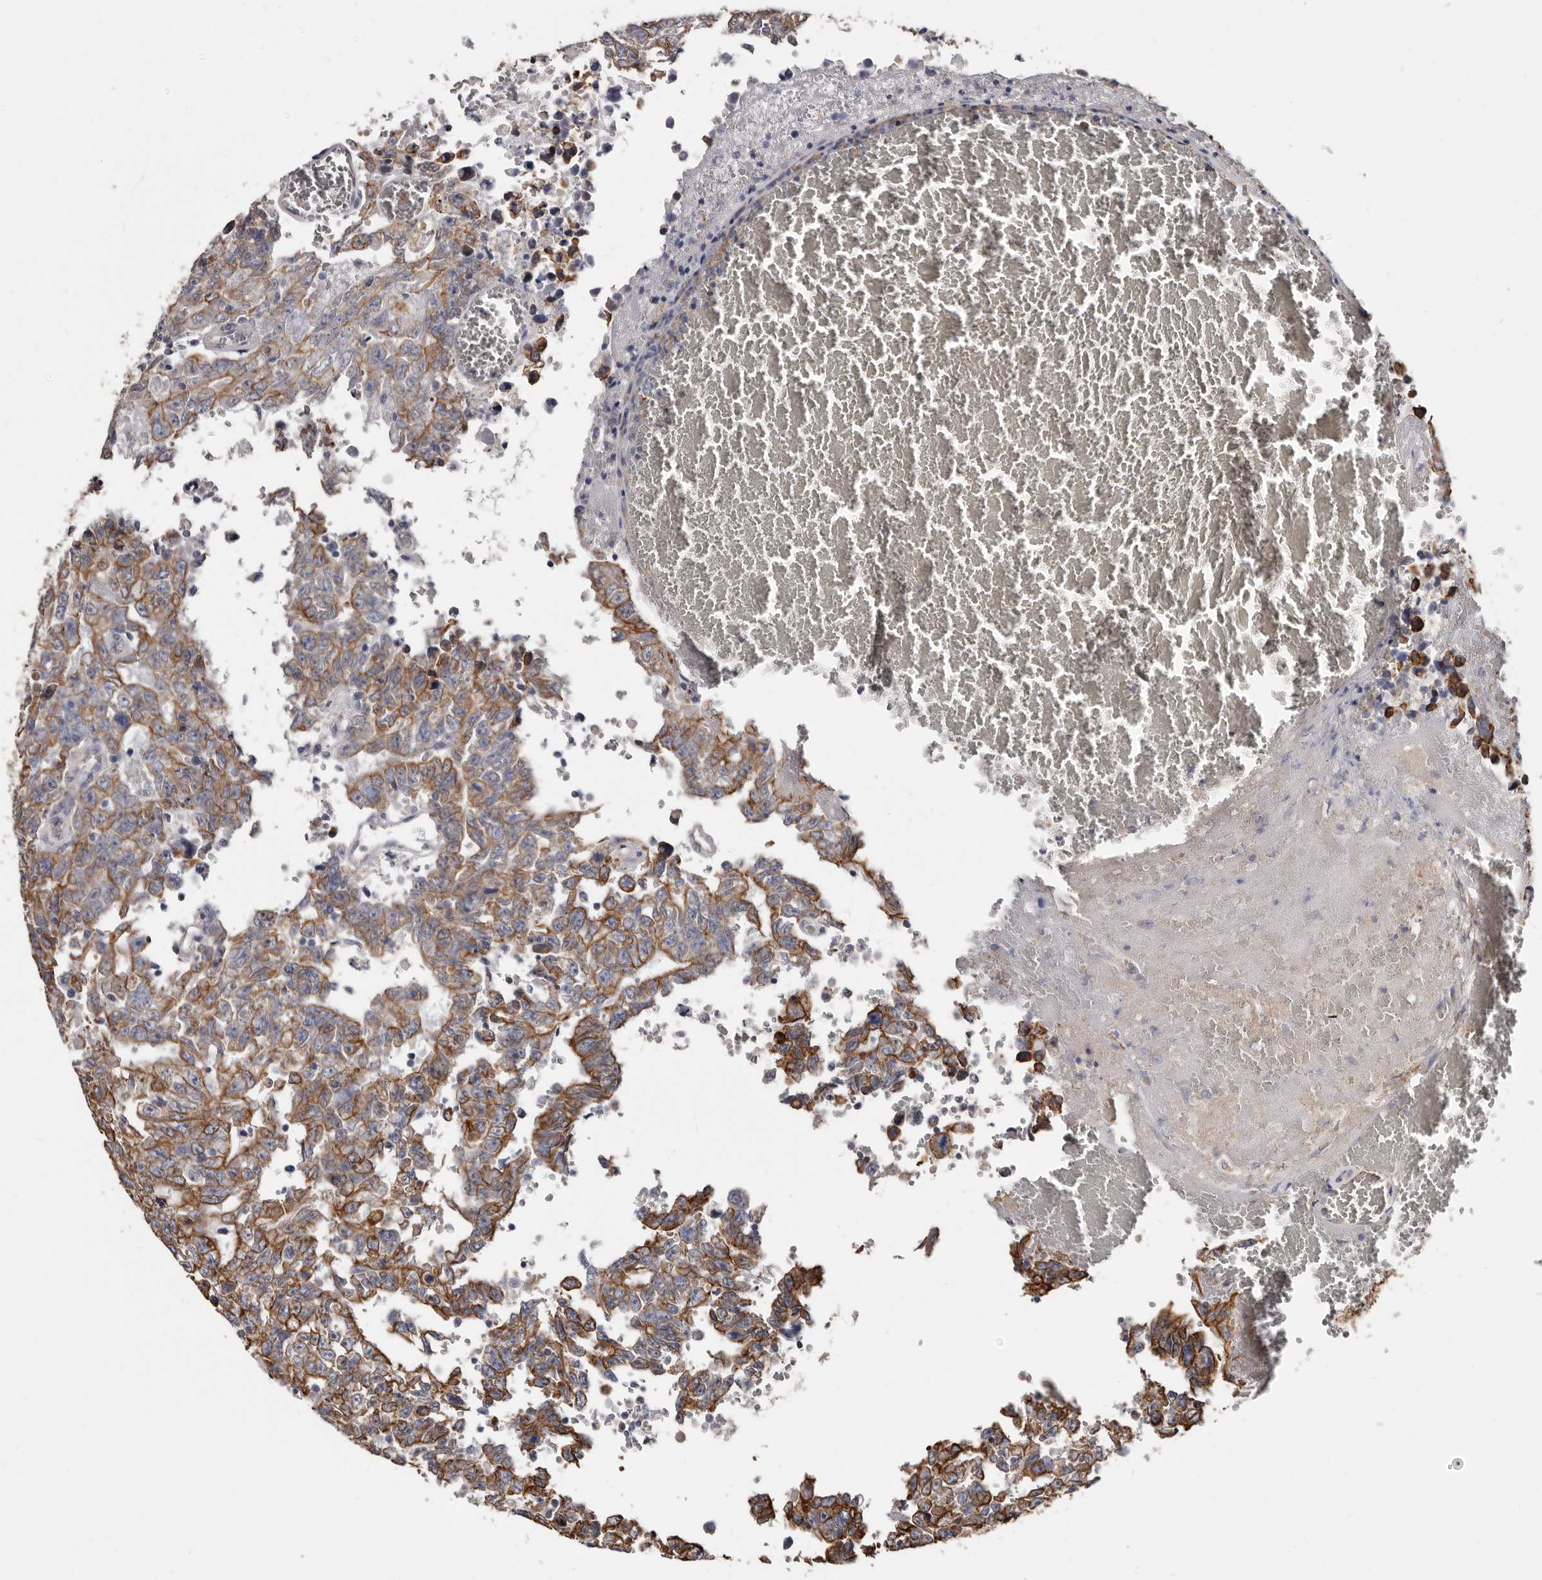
{"staining": {"intensity": "moderate", "quantity": ">75%", "location": "cytoplasmic/membranous"}, "tissue": "testis cancer", "cell_type": "Tumor cells", "image_type": "cancer", "snomed": [{"axis": "morphology", "description": "Carcinoma, Embryonal, NOS"}, {"axis": "topography", "description": "Testis"}], "caption": "Immunohistochemical staining of embryonal carcinoma (testis) exhibits medium levels of moderate cytoplasmic/membranous protein positivity in about >75% of tumor cells. (Stains: DAB (3,3'-diaminobenzidine) in brown, nuclei in blue, Microscopy: brightfield microscopy at high magnification).", "gene": "MRPL18", "patient": {"sex": "male", "age": 26}}